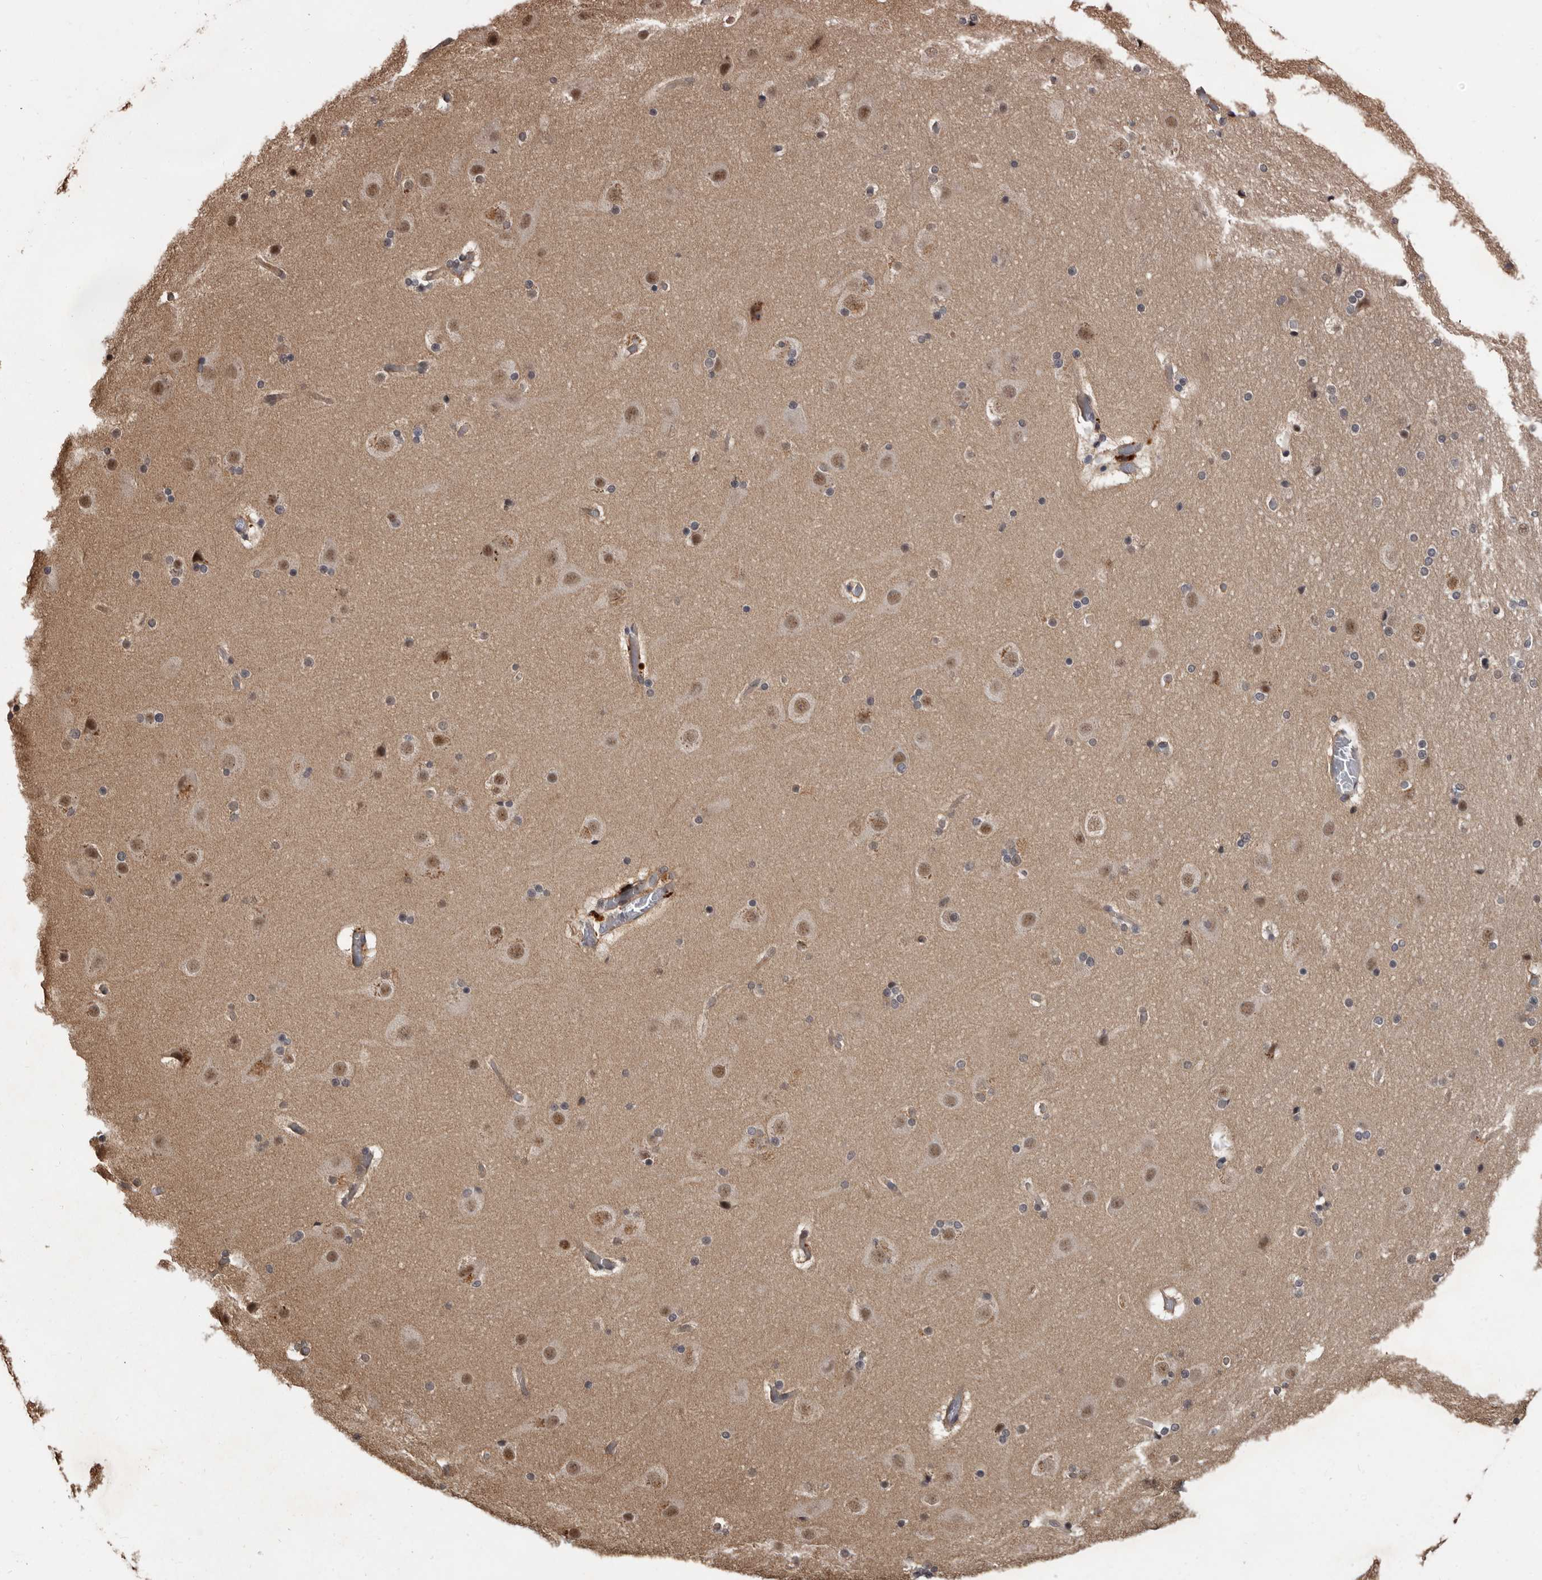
{"staining": {"intensity": "weak", "quantity": "25%-75%", "location": "cytoplasmic/membranous"}, "tissue": "cerebral cortex", "cell_type": "Endothelial cells", "image_type": "normal", "snomed": [{"axis": "morphology", "description": "Normal tissue, NOS"}, {"axis": "topography", "description": "Cerebral cortex"}], "caption": "Immunohistochemistry (IHC) histopathology image of benign human cerebral cortex stained for a protein (brown), which displays low levels of weak cytoplasmic/membranous positivity in about 25%-75% of endothelial cells.", "gene": "AHR", "patient": {"sex": "male", "age": 57}}